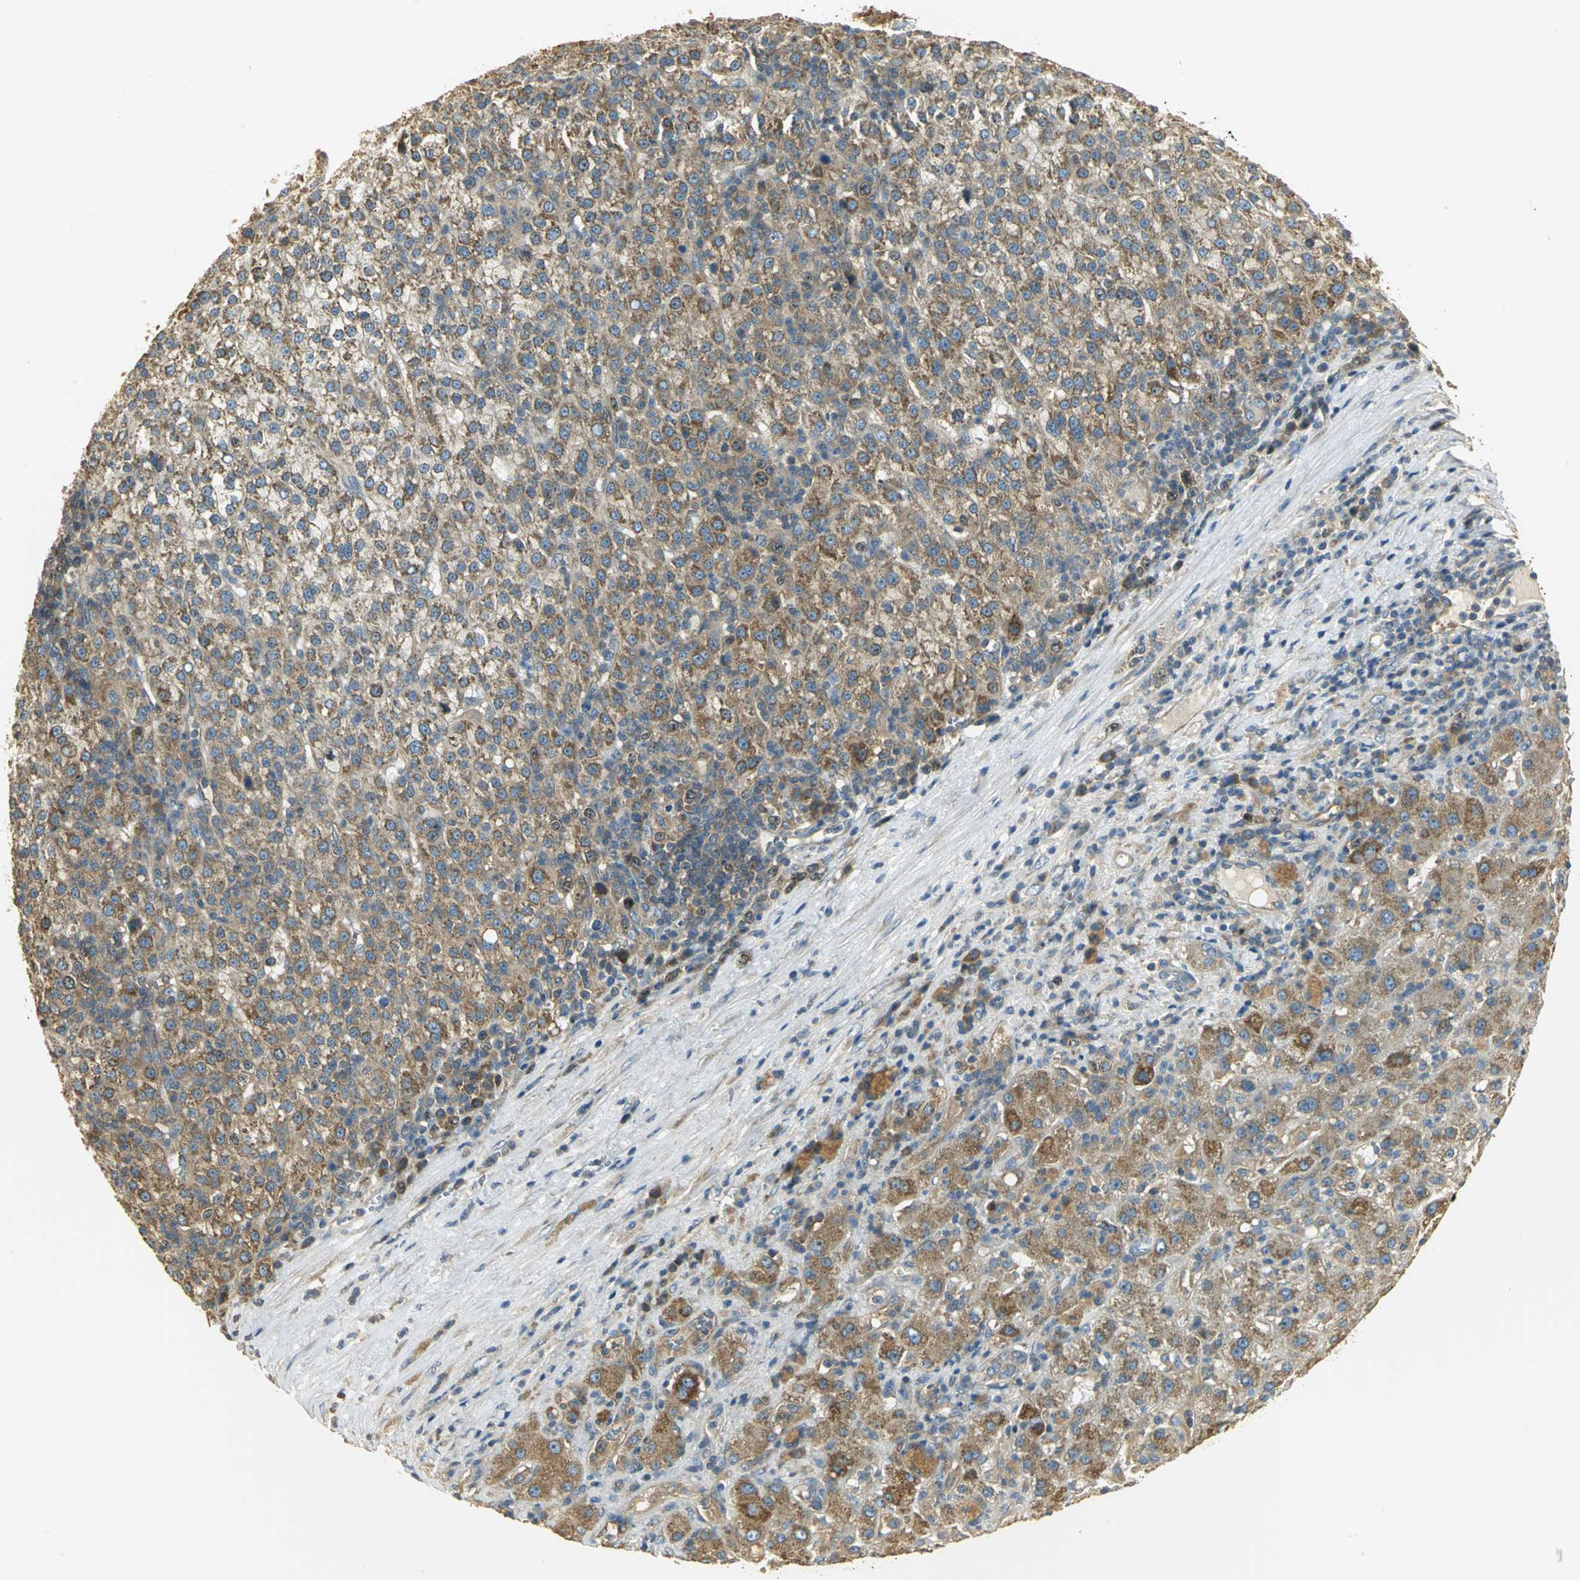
{"staining": {"intensity": "moderate", "quantity": ">75%", "location": "cytoplasmic/membranous"}, "tissue": "liver cancer", "cell_type": "Tumor cells", "image_type": "cancer", "snomed": [{"axis": "morphology", "description": "Carcinoma, Hepatocellular, NOS"}, {"axis": "topography", "description": "Liver"}], "caption": "Immunohistochemical staining of liver cancer (hepatocellular carcinoma) reveals medium levels of moderate cytoplasmic/membranous protein expression in approximately >75% of tumor cells.", "gene": "RARS1", "patient": {"sex": "female", "age": 58}}